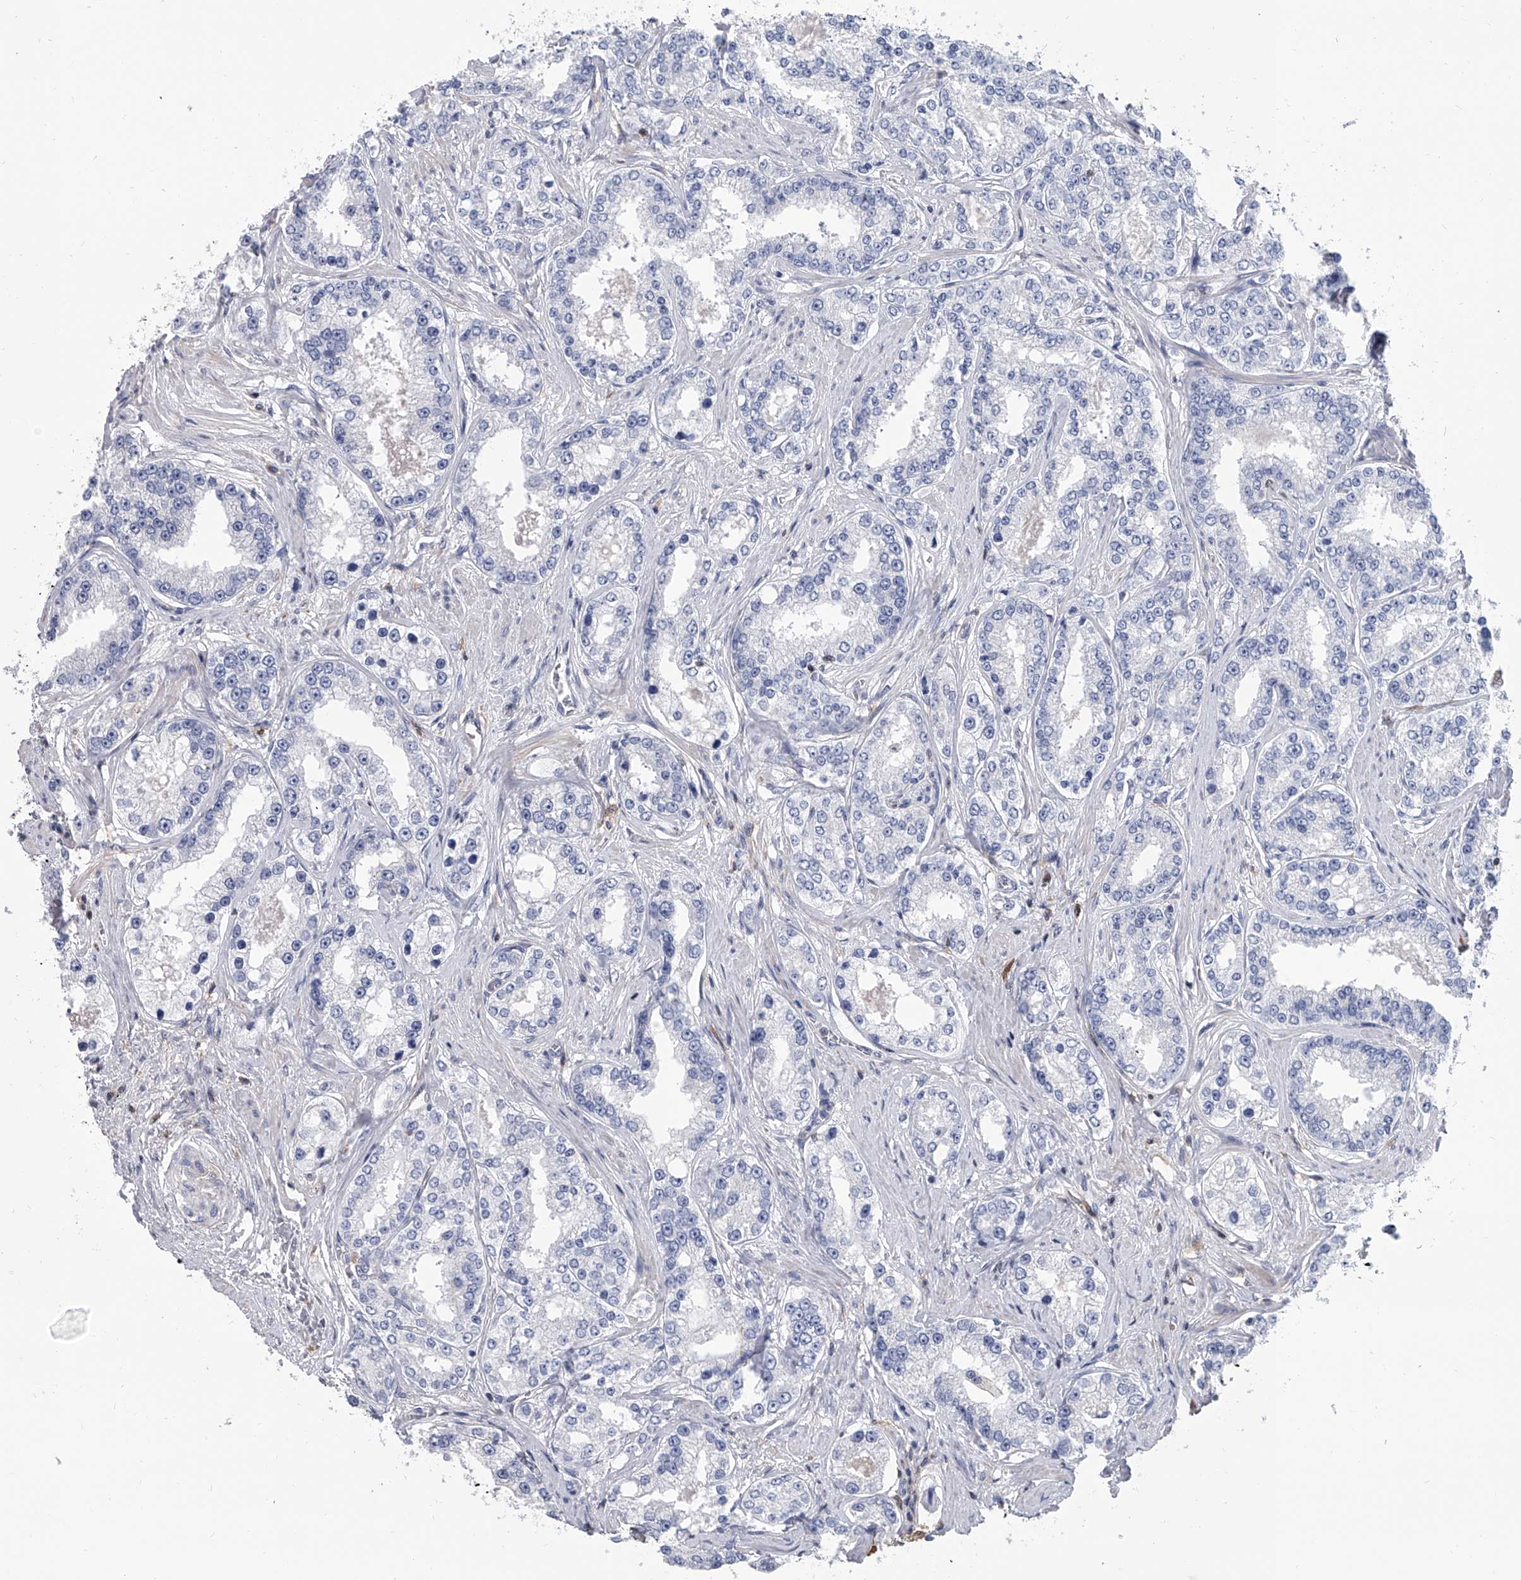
{"staining": {"intensity": "negative", "quantity": "none", "location": "none"}, "tissue": "prostate cancer", "cell_type": "Tumor cells", "image_type": "cancer", "snomed": [{"axis": "morphology", "description": "Normal tissue, NOS"}, {"axis": "morphology", "description": "Adenocarcinoma, High grade"}, {"axis": "topography", "description": "Prostate"}], "caption": "Immunohistochemical staining of prostate cancer displays no significant expression in tumor cells. (DAB (3,3'-diaminobenzidine) IHC, high magnification).", "gene": "SERPINB9", "patient": {"sex": "male", "age": 83}}